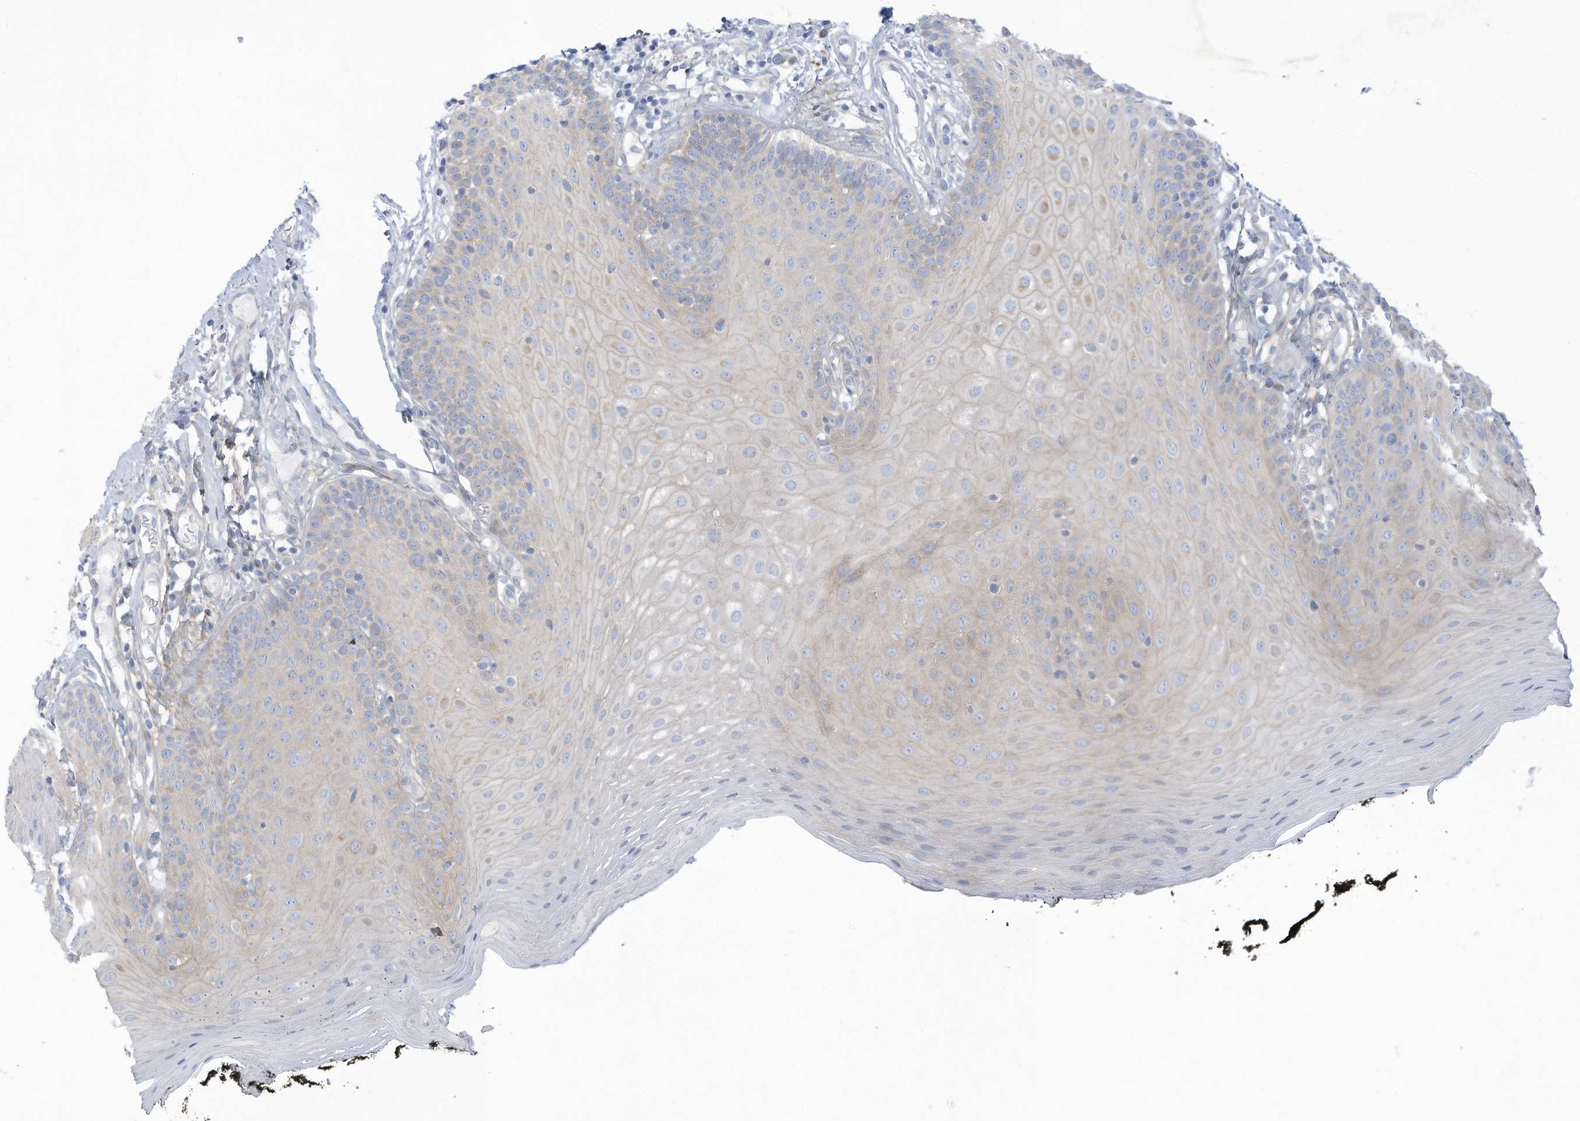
{"staining": {"intensity": "weak", "quantity": "<25%", "location": "cytoplasmic/membranous"}, "tissue": "oral mucosa", "cell_type": "Squamous epithelial cells", "image_type": "normal", "snomed": [{"axis": "morphology", "description": "Normal tissue, NOS"}, {"axis": "topography", "description": "Oral tissue"}], "caption": "High power microscopy photomicrograph of an immunohistochemistry micrograph of normal oral mucosa, revealing no significant staining in squamous epithelial cells.", "gene": "TRMT2B", "patient": {"sex": "male", "age": 74}}